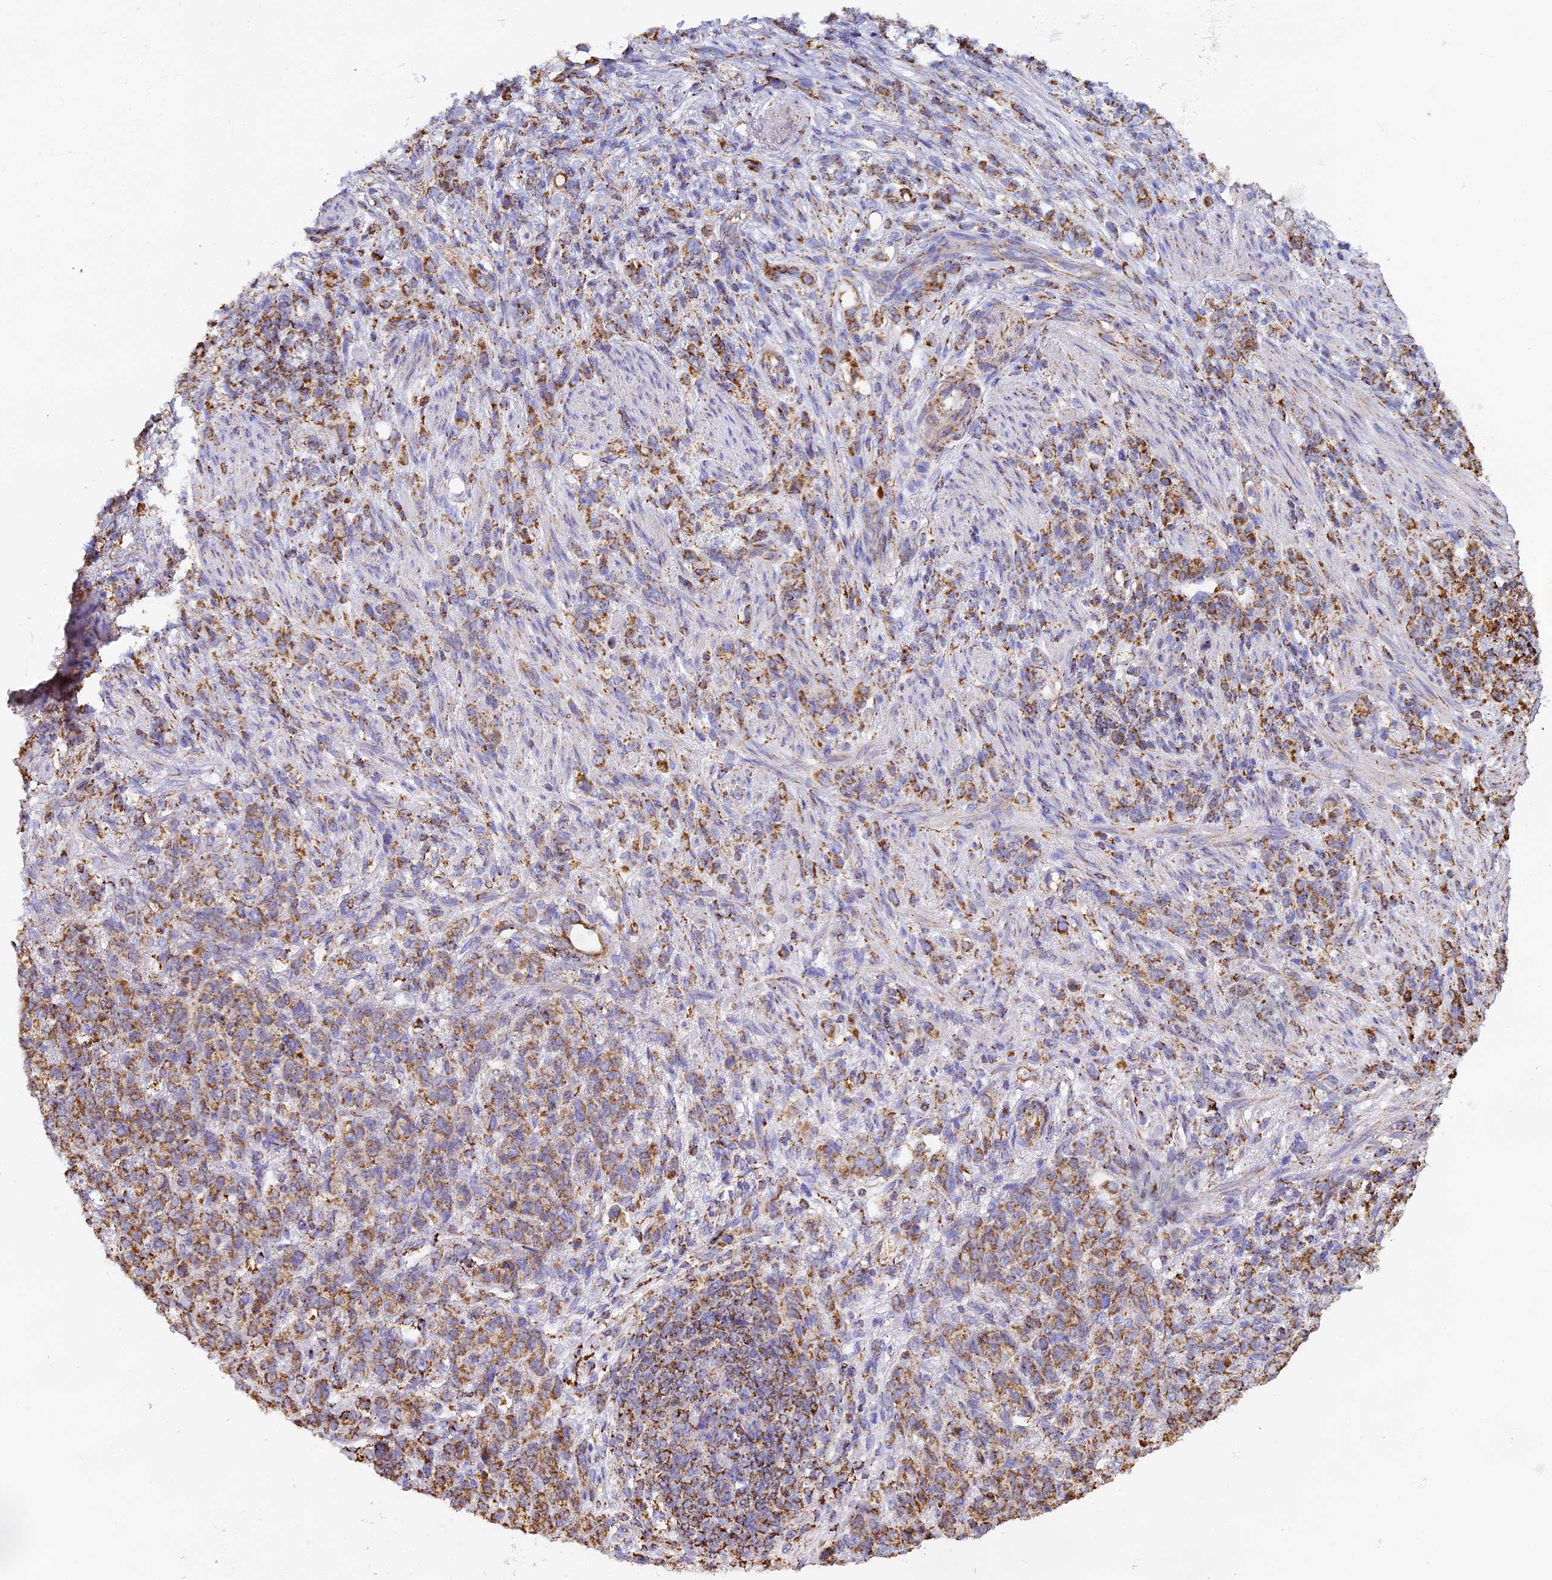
{"staining": {"intensity": "moderate", "quantity": ">75%", "location": "cytoplasmic/membranous"}, "tissue": "stomach cancer", "cell_type": "Tumor cells", "image_type": "cancer", "snomed": [{"axis": "morphology", "description": "Adenocarcinoma, NOS"}, {"axis": "topography", "description": "Stomach"}], "caption": "Immunohistochemistry micrograph of stomach cancer stained for a protein (brown), which displays medium levels of moderate cytoplasmic/membranous positivity in about >75% of tumor cells.", "gene": "STK17A", "patient": {"sex": "female", "age": 79}}